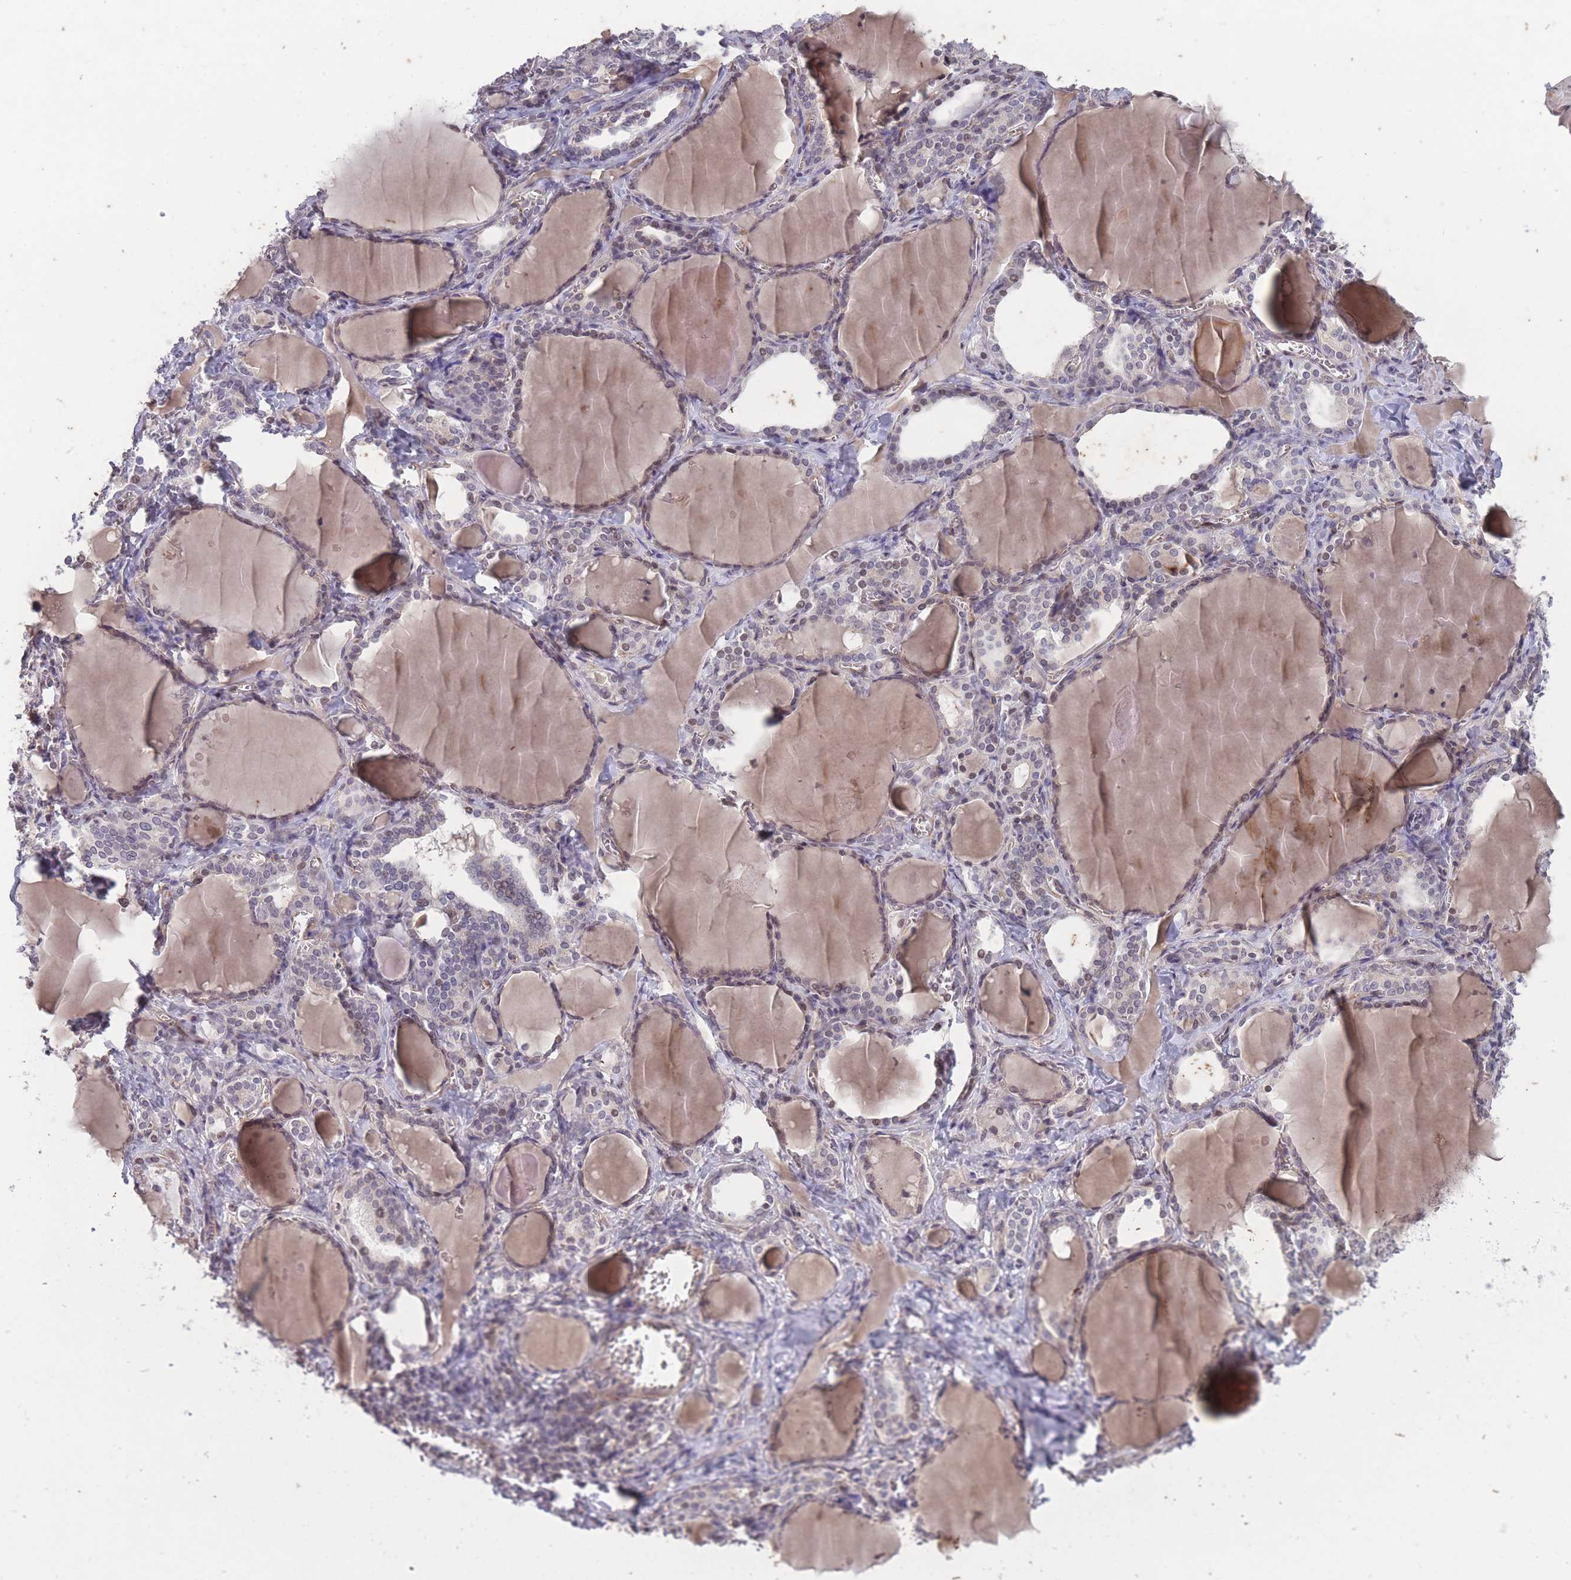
{"staining": {"intensity": "weak", "quantity": "<25%", "location": "cytoplasmic/membranous,nuclear"}, "tissue": "thyroid gland", "cell_type": "Glandular cells", "image_type": "normal", "snomed": [{"axis": "morphology", "description": "Normal tissue, NOS"}, {"axis": "topography", "description": "Thyroid gland"}], "caption": "Immunohistochemistry (IHC) of normal human thyroid gland displays no positivity in glandular cells.", "gene": "GGT5", "patient": {"sex": "female", "age": 42}}